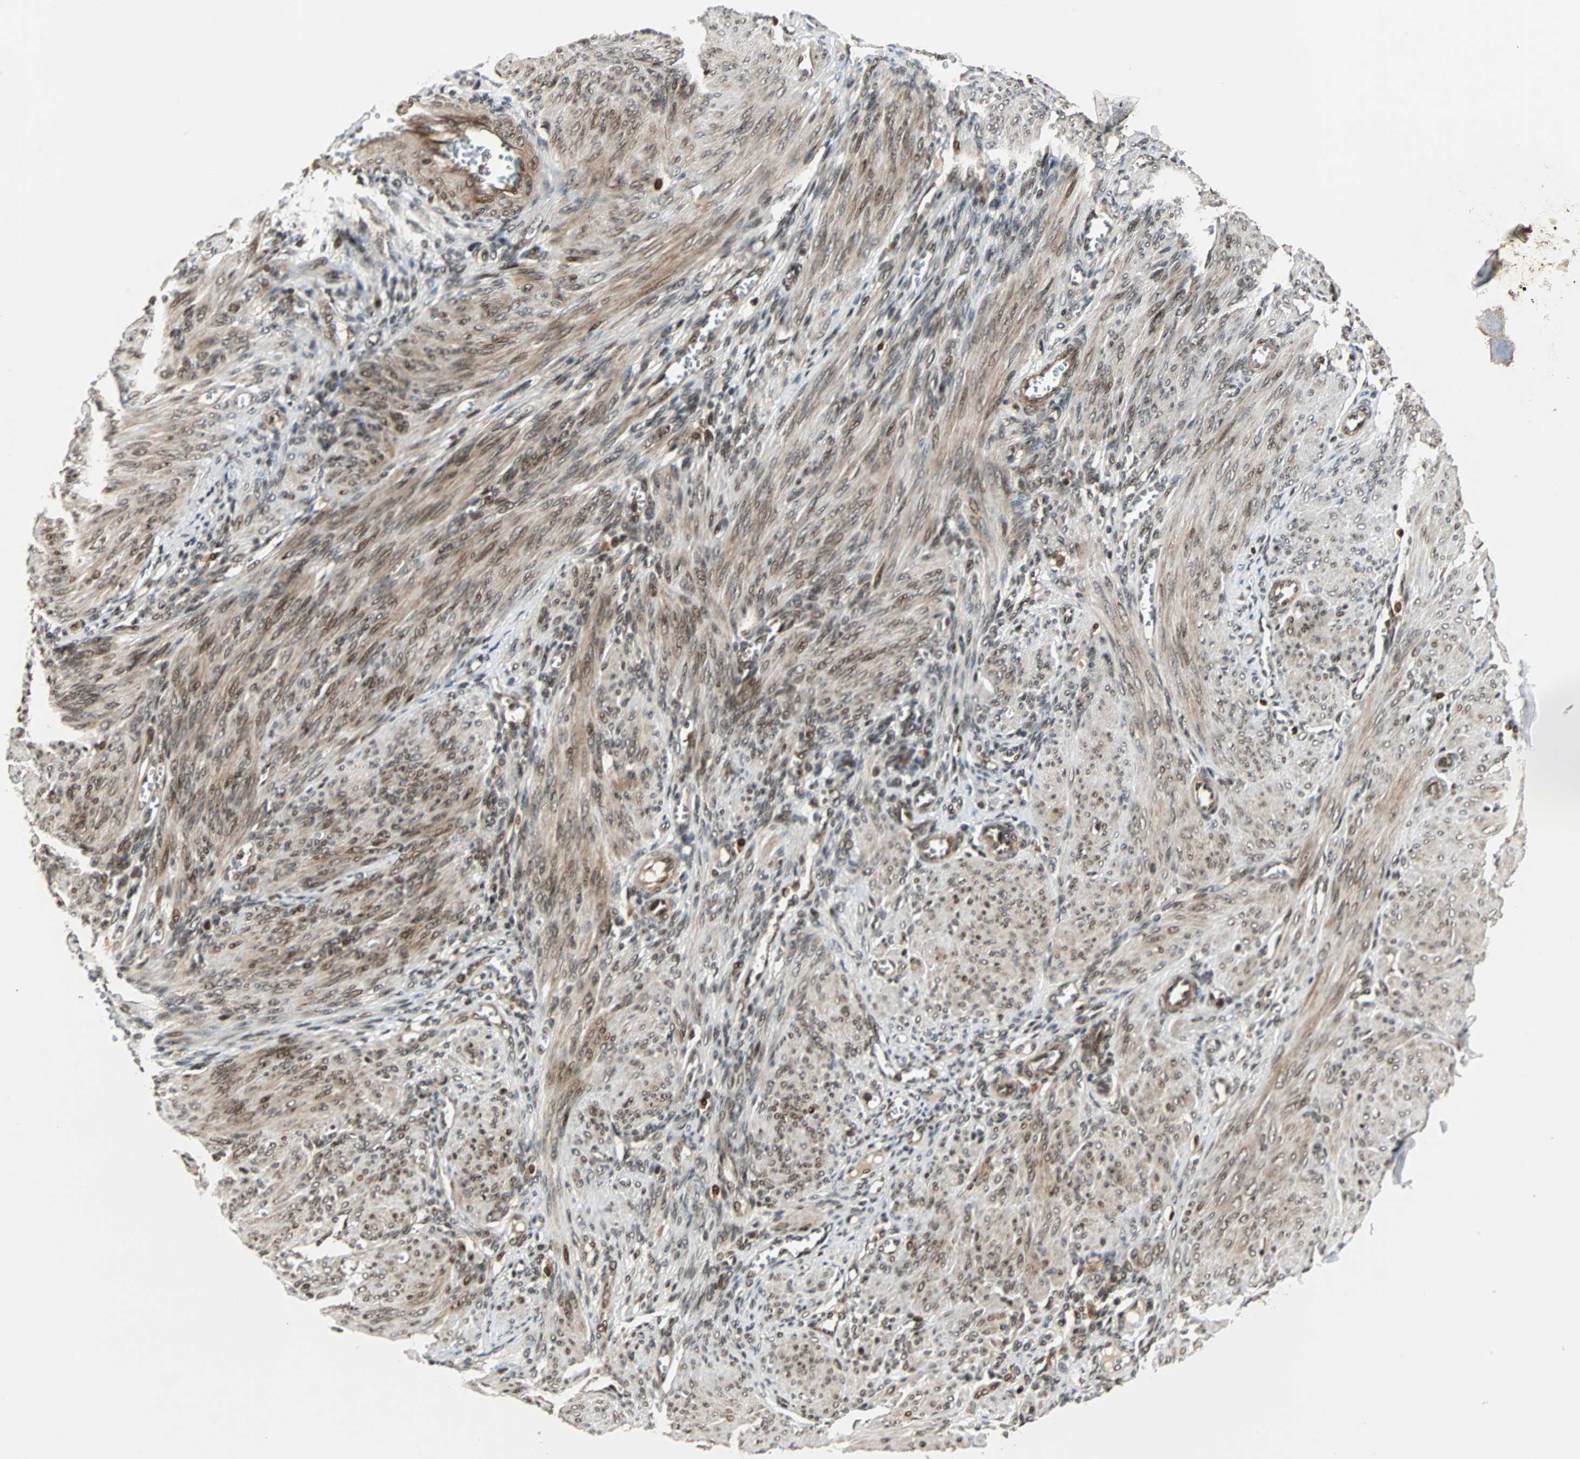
{"staining": {"intensity": "weak", "quantity": "25%-75%", "location": "cytoplasmic/membranous"}, "tissue": "endometrium", "cell_type": "Cells in endometrial stroma", "image_type": "normal", "snomed": [{"axis": "morphology", "description": "Normal tissue, NOS"}, {"axis": "topography", "description": "Endometrium"}], "caption": "Protein expression analysis of normal endometrium demonstrates weak cytoplasmic/membranous expression in about 25%-75% of cells in endometrial stroma.", "gene": "ZBED9", "patient": {"sex": "female", "age": 72}}